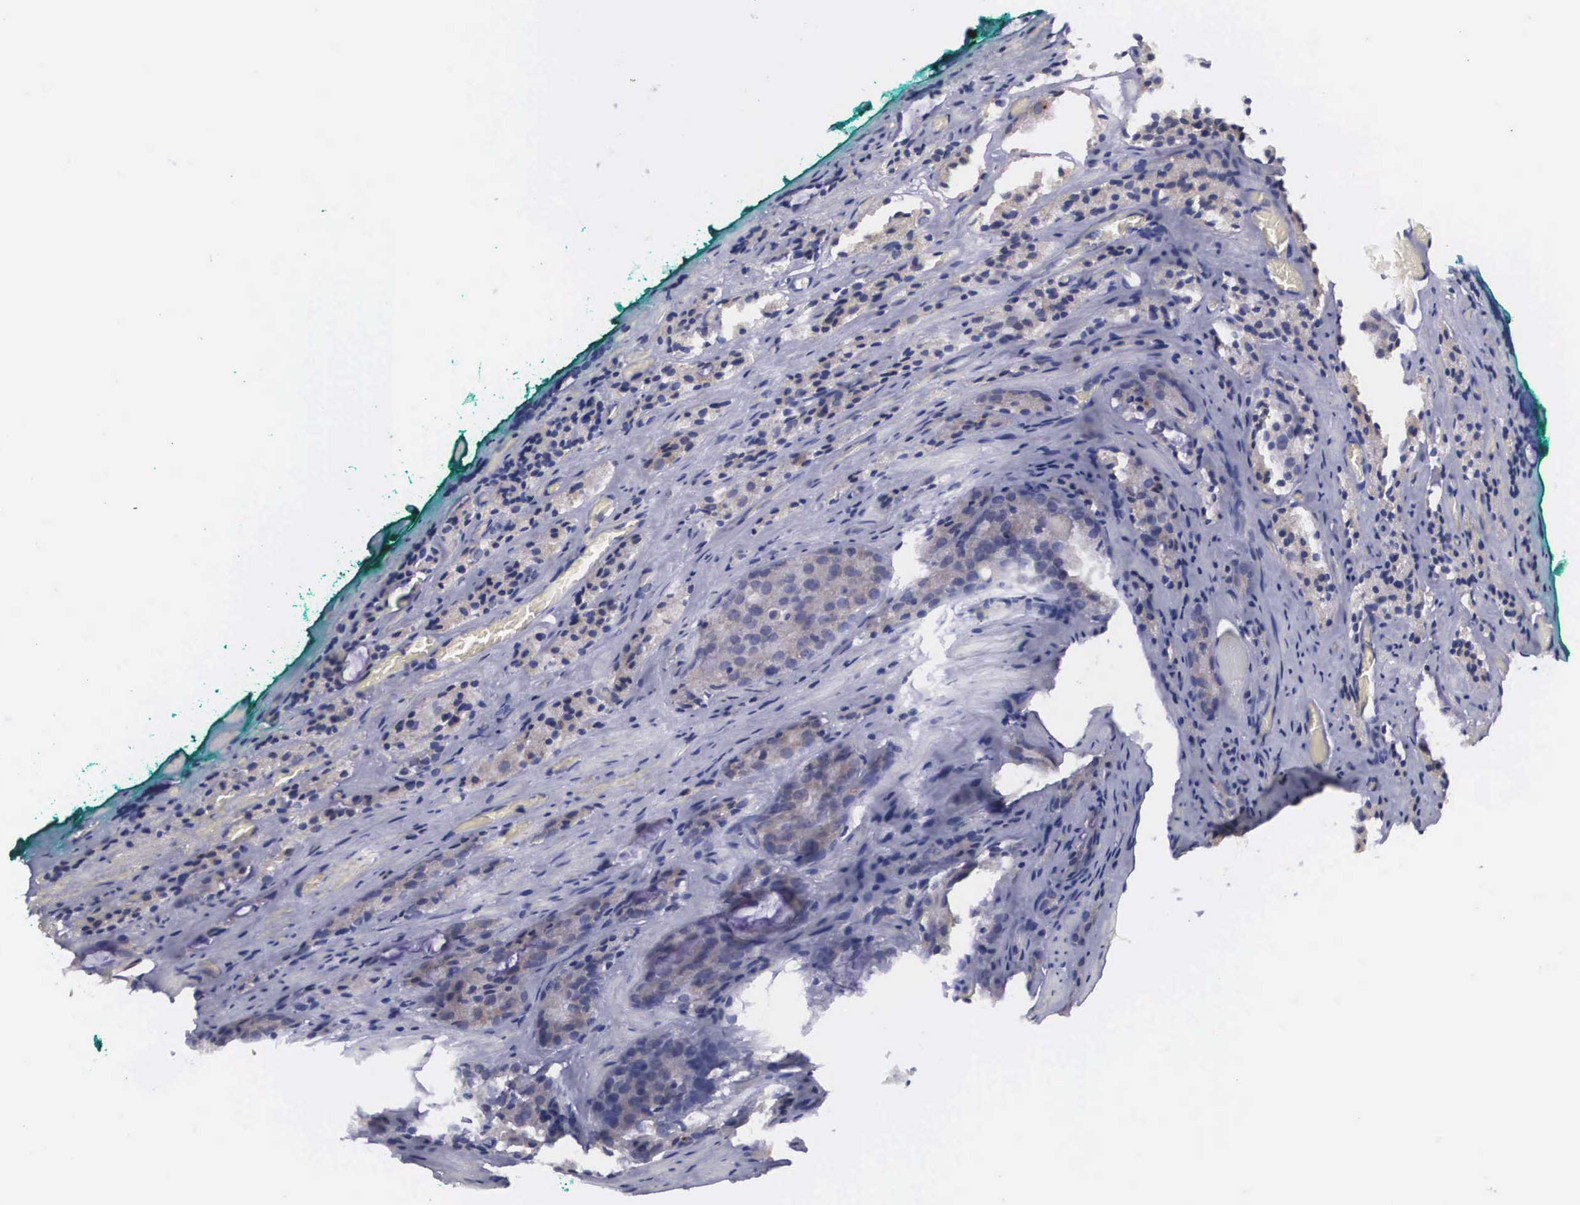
{"staining": {"intensity": "moderate", "quantity": "25%-75%", "location": "cytoplasmic/membranous"}, "tissue": "prostate cancer", "cell_type": "Tumor cells", "image_type": "cancer", "snomed": [{"axis": "morphology", "description": "Adenocarcinoma, Medium grade"}, {"axis": "topography", "description": "Prostate"}], "caption": "Prostate cancer (adenocarcinoma (medium-grade)) stained with a brown dye shows moderate cytoplasmic/membranous positive staining in approximately 25%-75% of tumor cells.", "gene": "CRELD2", "patient": {"sex": "male", "age": 60}}